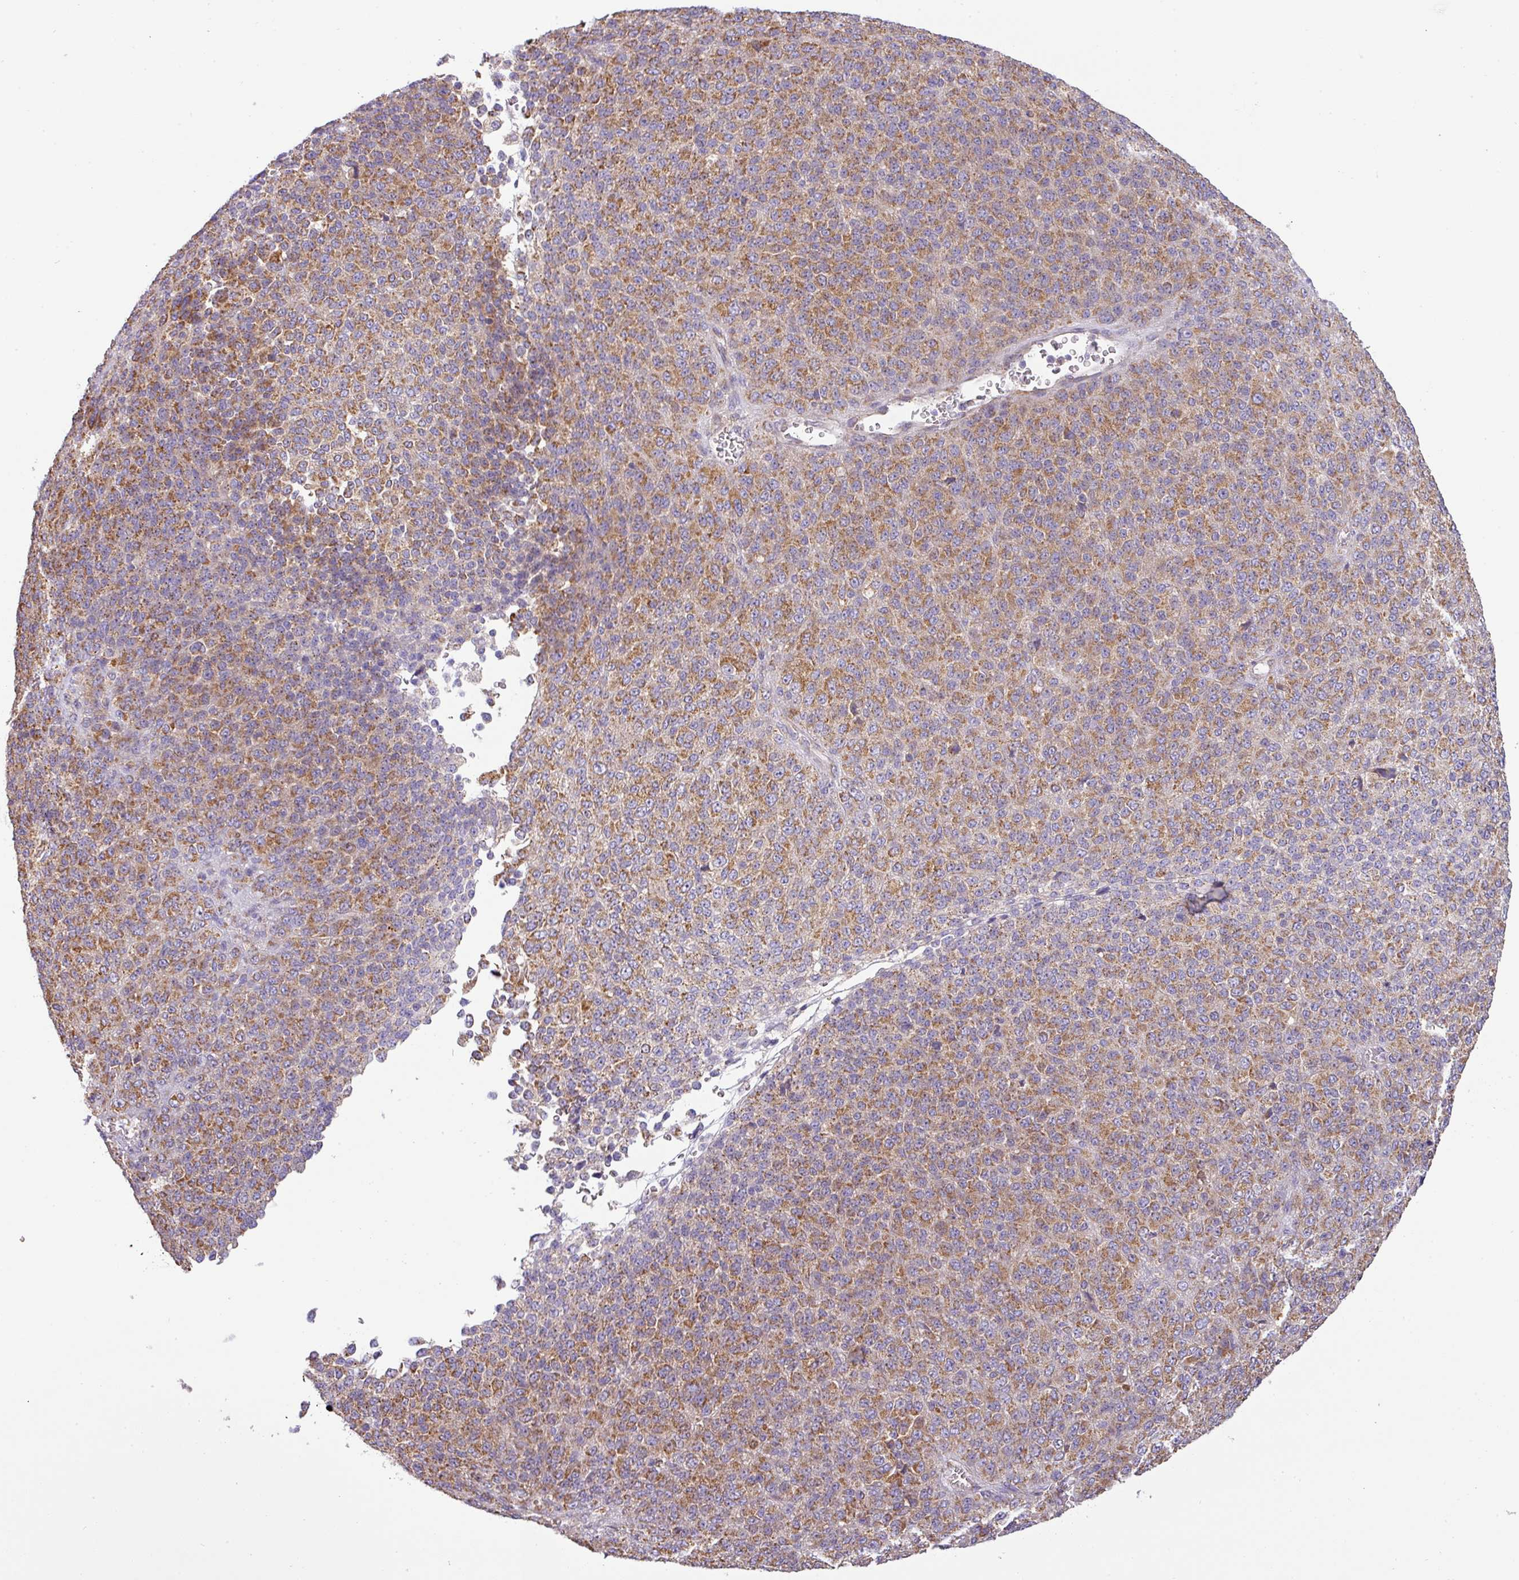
{"staining": {"intensity": "moderate", "quantity": ">75%", "location": "cytoplasmic/membranous"}, "tissue": "melanoma", "cell_type": "Tumor cells", "image_type": "cancer", "snomed": [{"axis": "morphology", "description": "Malignant melanoma, Metastatic site"}, {"axis": "topography", "description": "Brain"}], "caption": "This histopathology image reveals IHC staining of malignant melanoma (metastatic site), with medium moderate cytoplasmic/membranous positivity in approximately >75% of tumor cells.", "gene": "ZNF211", "patient": {"sex": "female", "age": 56}}